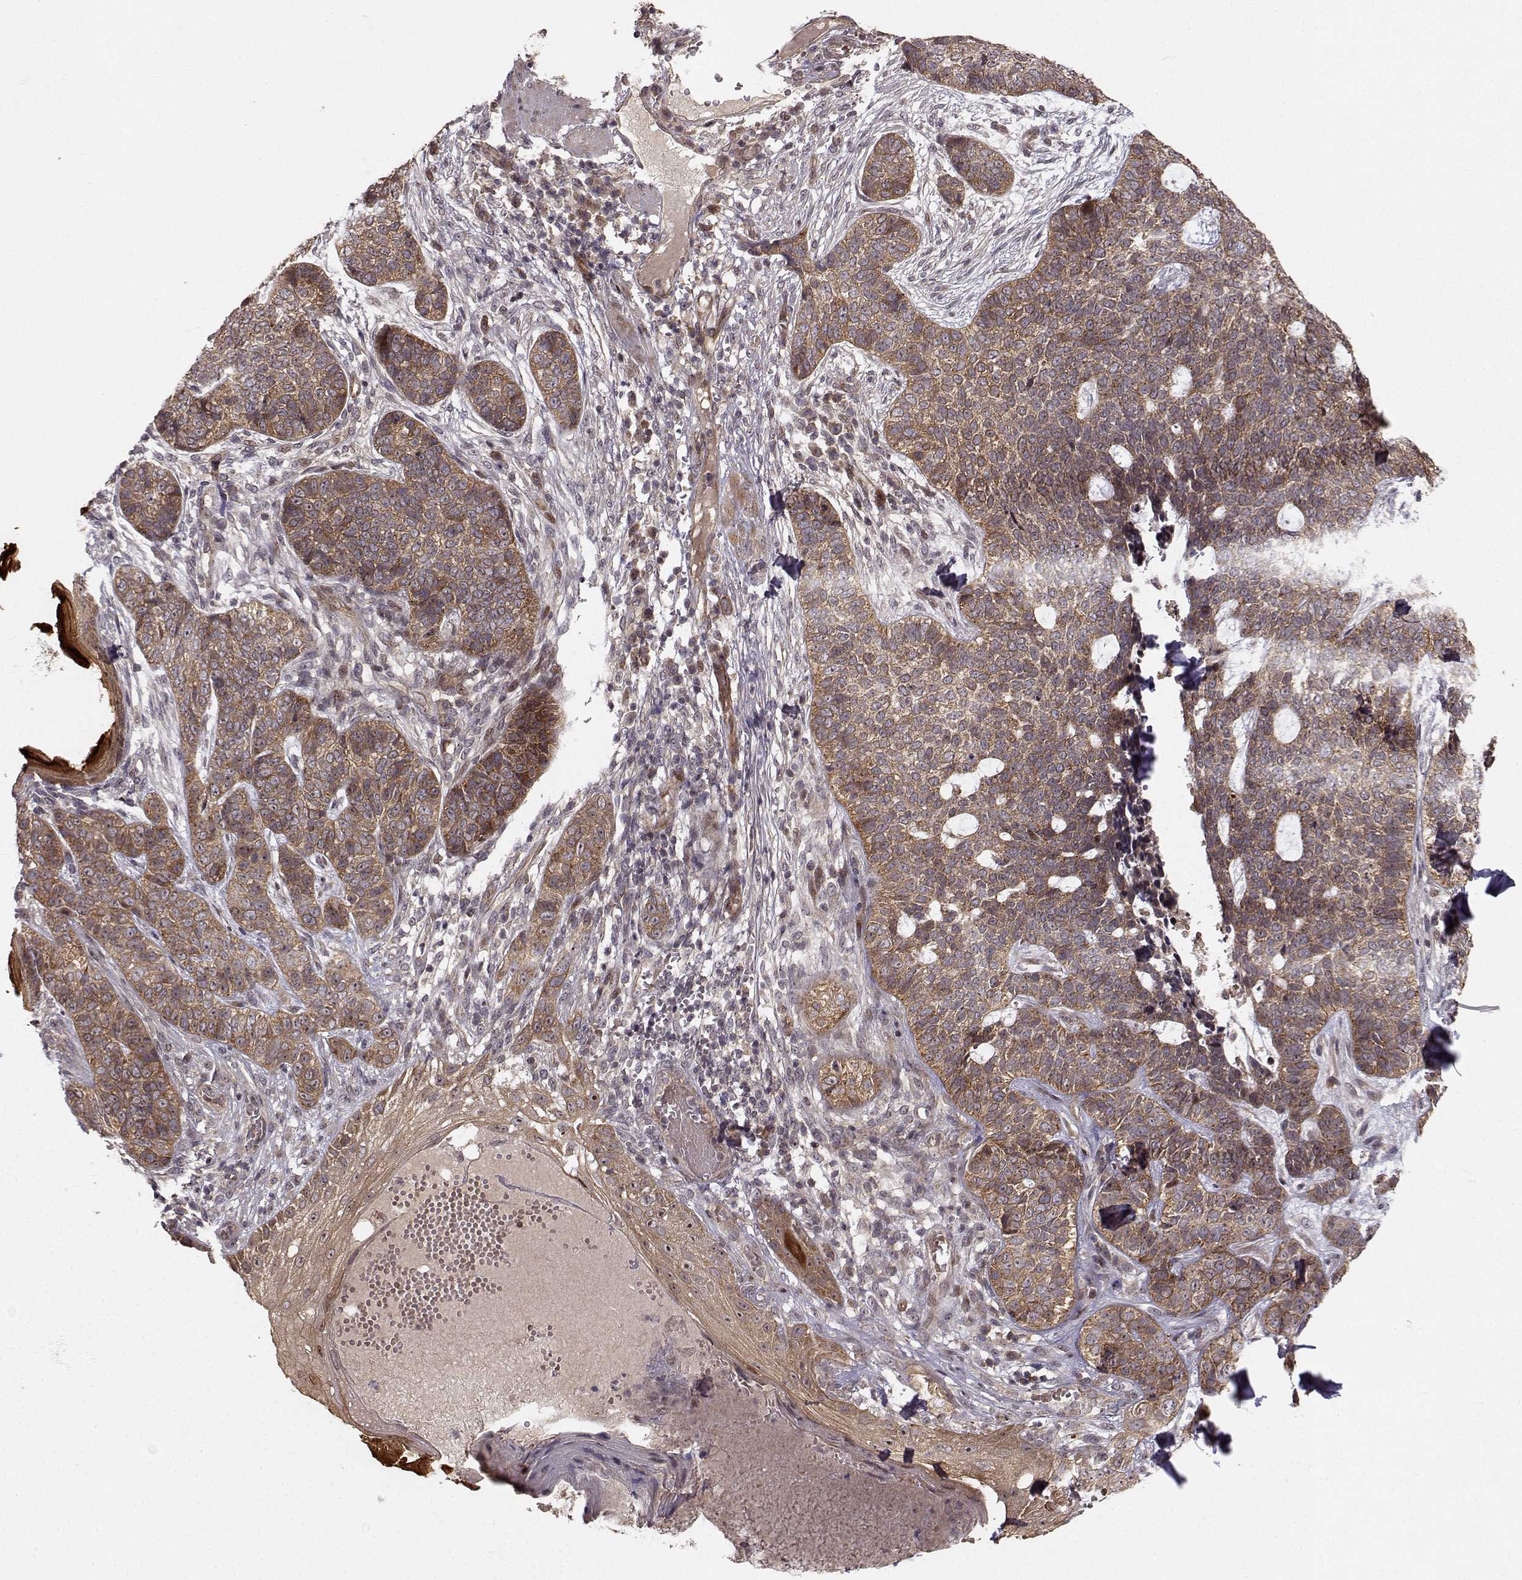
{"staining": {"intensity": "moderate", "quantity": ">75%", "location": "cytoplasmic/membranous"}, "tissue": "skin cancer", "cell_type": "Tumor cells", "image_type": "cancer", "snomed": [{"axis": "morphology", "description": "Basal cell carcinoma"}, {"axis": "topography", "description": "Skin"}], "caption": "A brown stain shows moderate cytoplasmic/membranous expression of a protein in skin cancer (basal cell carcinoma) tumor cells. Nuclei are stained in blue.", "gene": "APC", "patient": {"sex": "female", "age": 69}}